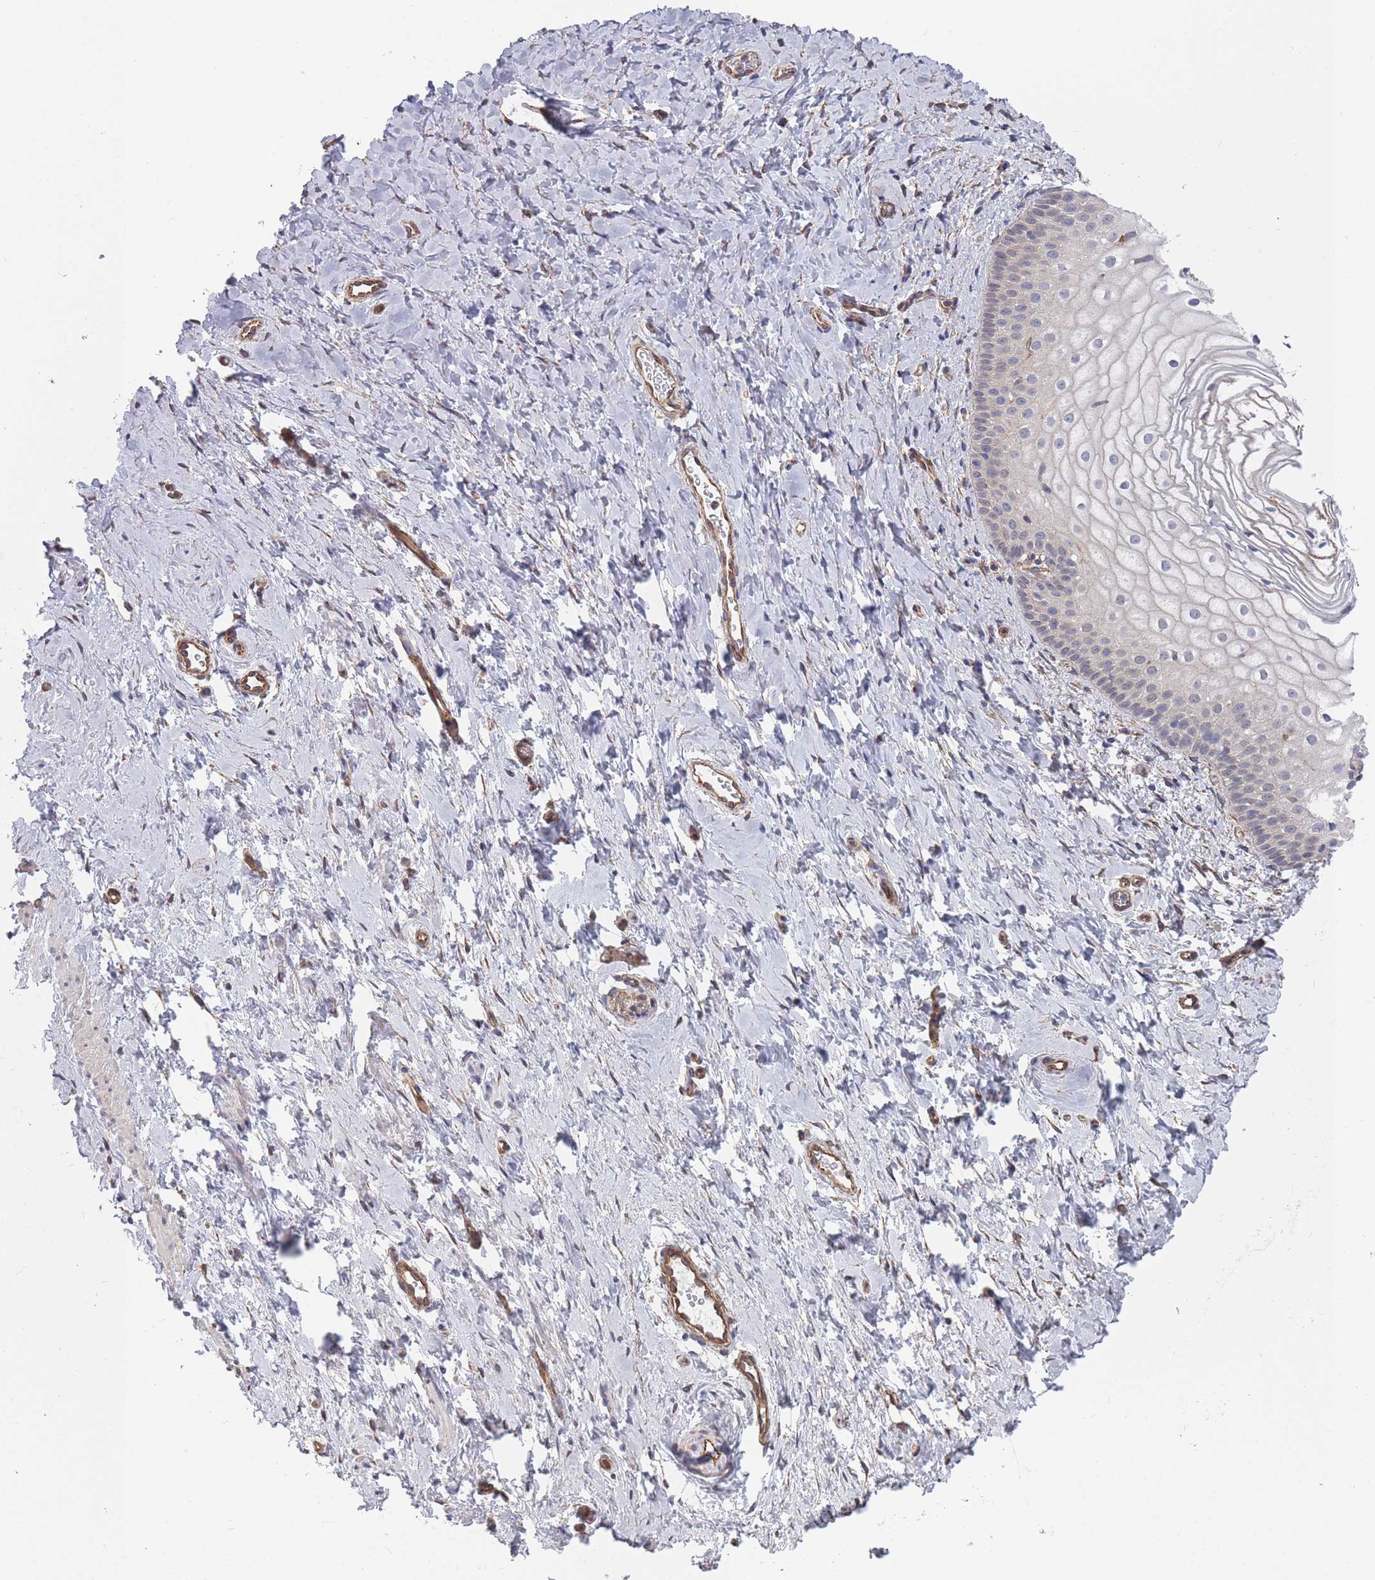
{"staining": {"intensity": "moderate", "quantity": "<25%", "location": "cytoplasmic/membranous"}, "tissue": "vagina", "cell_type": "Squamous epithelial cells", "image_type": "normal", "snomed": [{"axis": "morphology", "description": "Normal tissue, NOS"}, {"axis": "topography", "description": "Vagina"}], "caption": "Immunohistochemistry of benign vagina shows low levels of moderate cytoplasmic/membranous staining in about <25% of squamous epithelial cells. (DAB = brown stain, brightfield microscopy at high magnification).", "gene": "SLC1A6", "patient": {"sex": "female", "age": 56}}